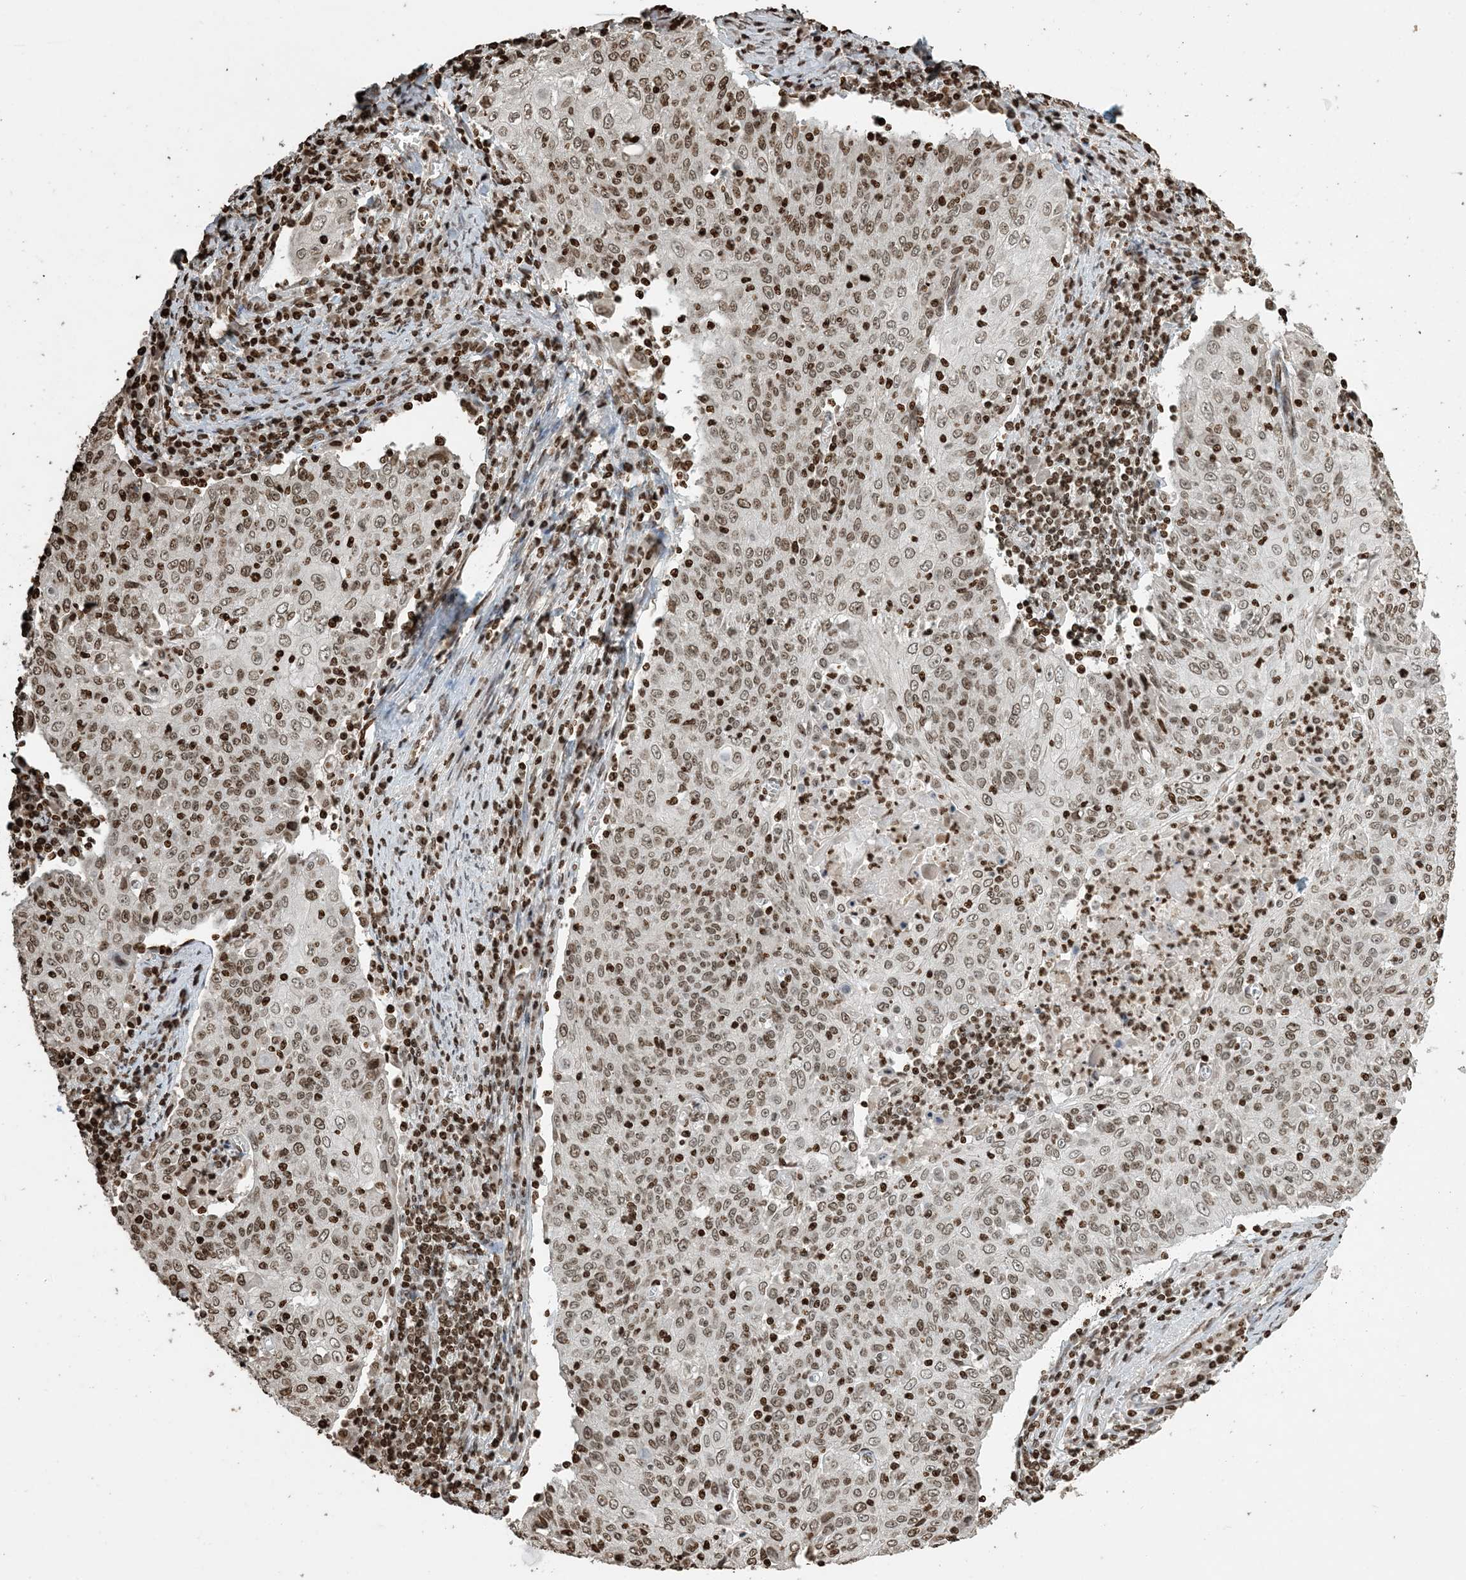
{"staining": {"intensity": "moderate", "quantity": ">75%", "location": "nuclear"}, "tissue": "cervical cancer", "cell_type": "Tumor cells", "image_type": "cancer", "snomed": [{"axis": "morphology", "description": "Squamous cell carcinoma, NOS"}, {"axis": "topography", "description": "Cervix"}], "caption": "The micrograph reveals staining of cervical cancer, revealing moderate nuclear protein staining (brown color) within tumor cells.", "gene": "H3-3B", "patient": {"sex": "female", "age": 48}}